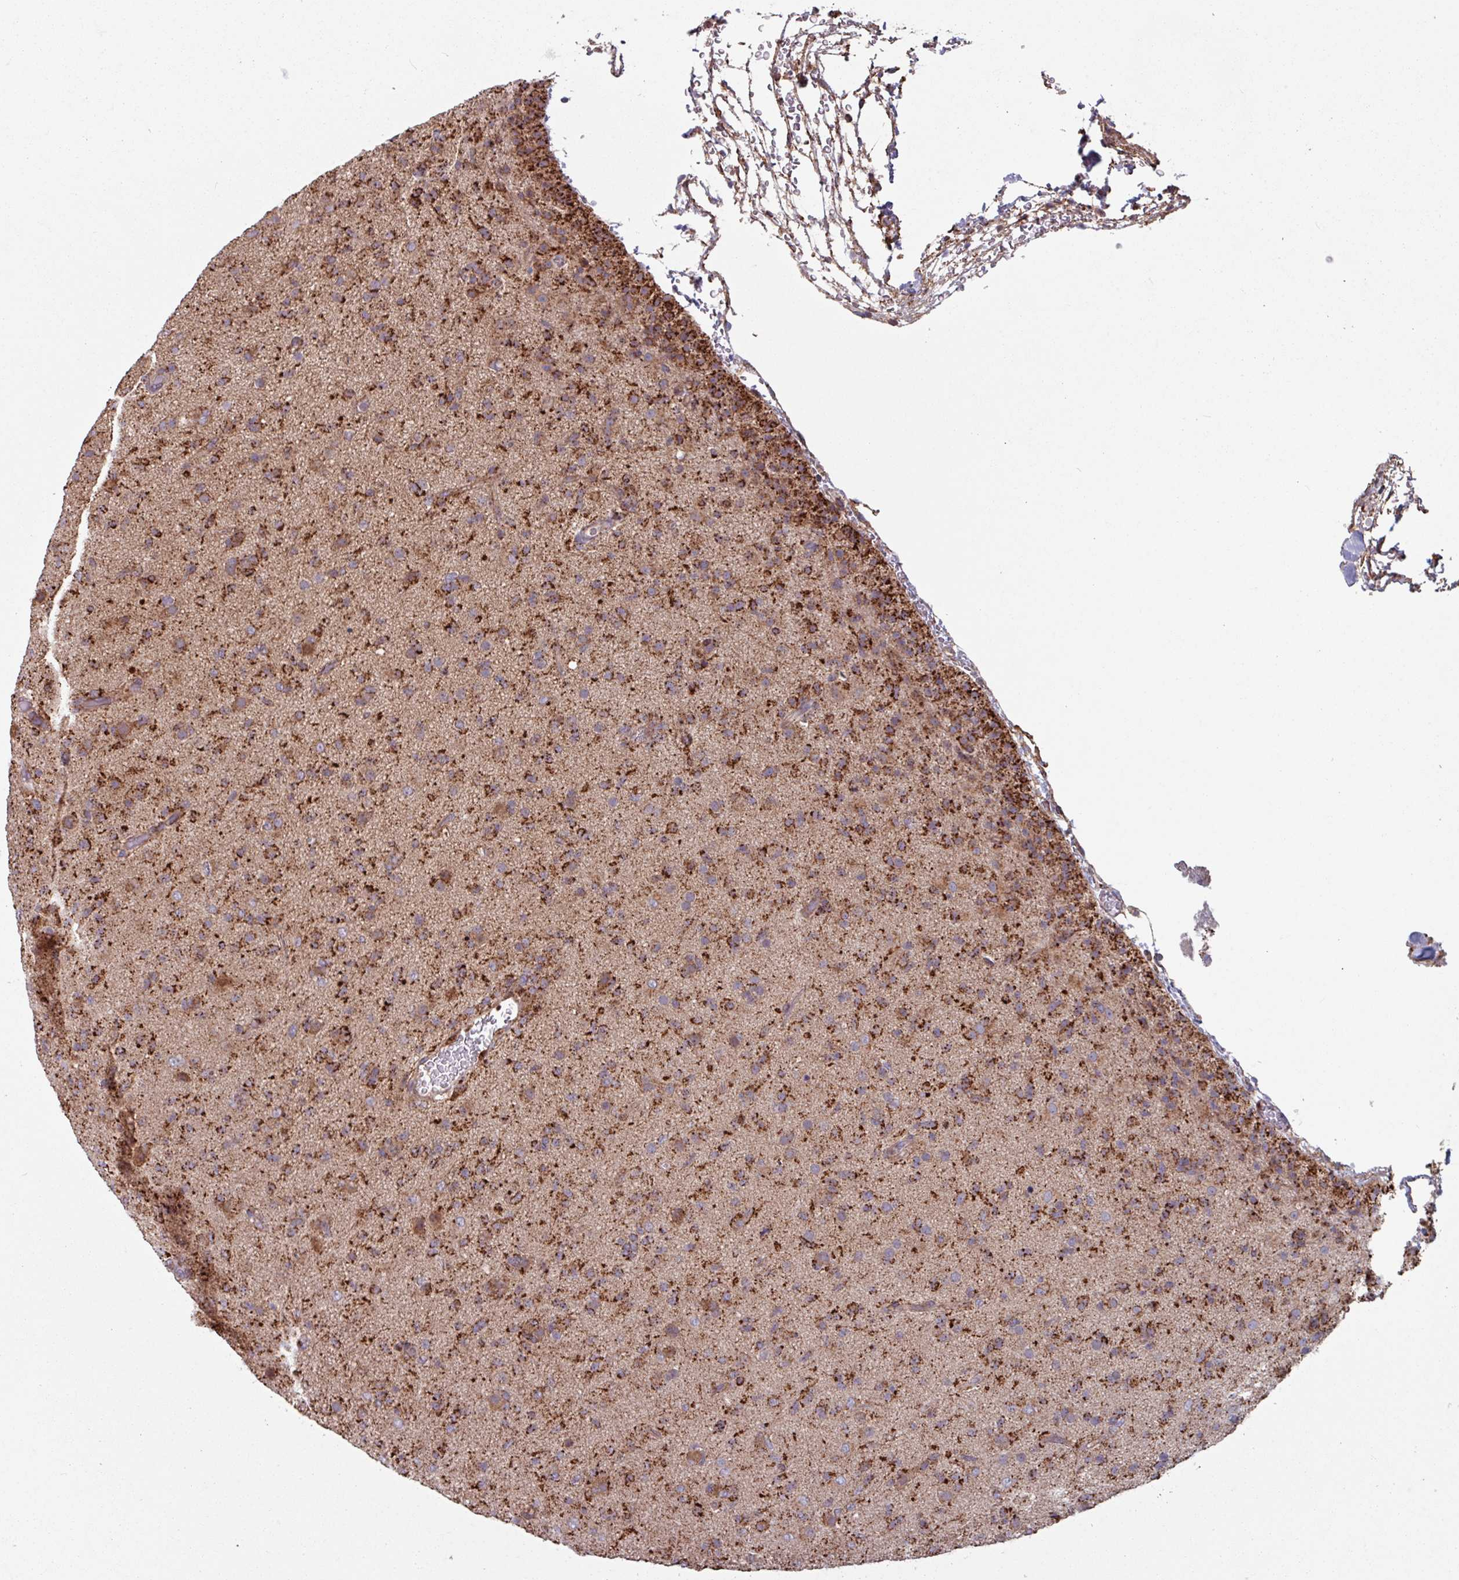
{"staining": {"intensity": "moderate", "quantity": ">75%", "location": "cytoplasmic/membranous"}, "tissue": "glioma", "cell_type": "Tumor cells", "image_type": "cancer", "snomed": [{"axis": "morphology", "description": "Glioma, malignant, Low grade"}, {"axis": "topography", "description": "Brain"}], "caption": "Immunohistochemistry histopathology image of neoplastic tissue: human malignant low-grade glioma stained using immunohistochemistry (IHC) shows medium levels of moderate protein expression localized specifically in the cytoplasmic/membranous of tumor cells, appearing as a cytoplasmic/membranous brown color.", "gene": "COX7C", "patient": {"sex": "male", "age": 65}}